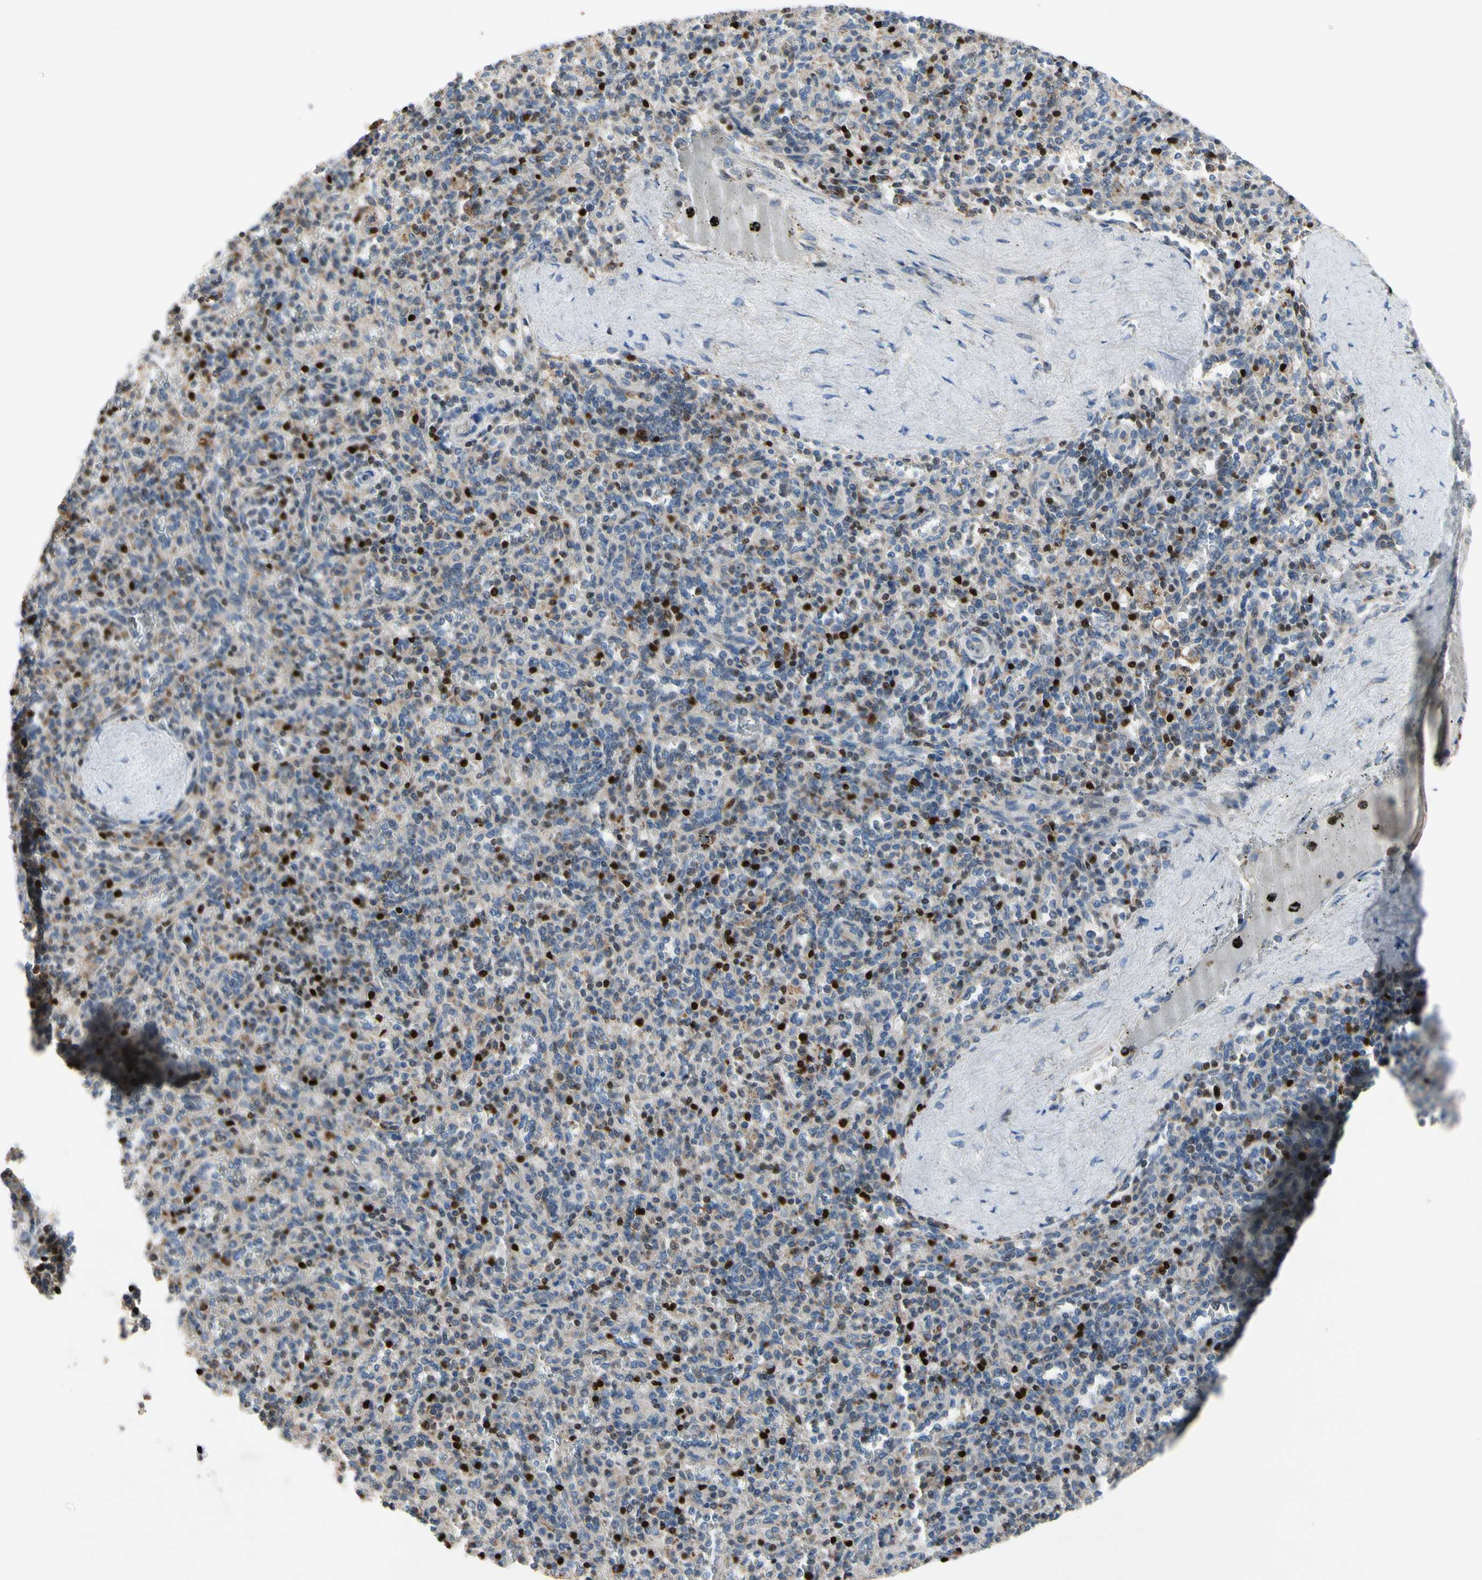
{"staining": {"intensity": "strong", "quantity": "25%-75%", "location": "nuclear"}, "tissue": "spleen", "cell_type": "Cells in red pulp", "image_type": "normal", "snomed": [{"axis": "morphology", "description": "Normal tissue, NOS"}, {"axis": "topography", "description": "Spleen"}], "caption": "This image displays immunohistochemistry staining of unremarkable spleen, with high strong nuclear positivity in about 25%-75% of cells in red pulp.", "gene": "TBX21", "patient": {"sex": "male", "age": 36}}